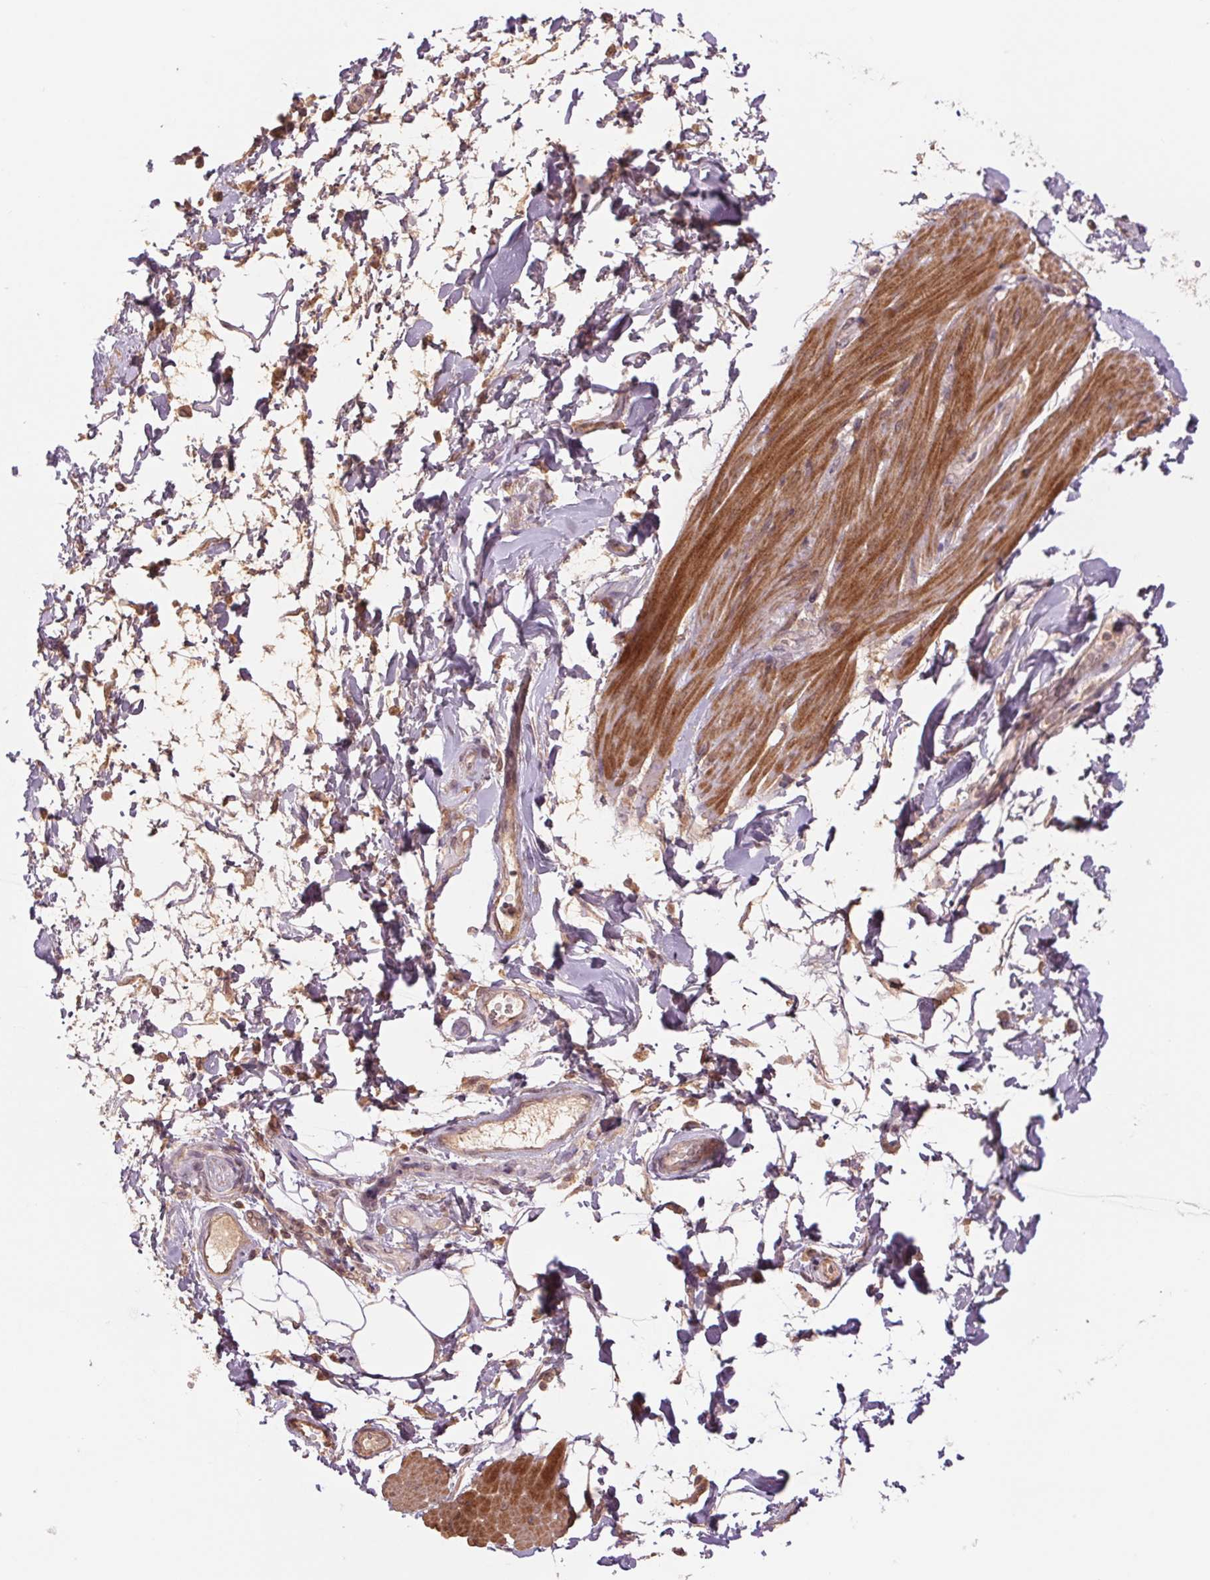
{"staining": {"intensity": "moderate", "quantity": "25%-75%", "location": "cytoplasmic/membranous"}, "tissue": "adipose tissue", "cell_type": "Adipocytes", "image_type": "normal", "snomed": [{"axis": "morphology", "description": "Normal tissue, NOS"}, {"axis": "topography", "description": "Urinary bladder"}, {"axis": "topography", "description": "Peripheral nerve tissue"}], "caption": "Protein staining by immunohistochemistry shows moderate cytoplasmic/membranous staining in approximately 25%-75% of adipocytes in normal adipose tissue. Using DAB (3,3'-diaminobenzidine) (brown) and hematoxylin (blue) stains, captured at high magnification using brightfield microscopy.", "gene": "PPIAL4A", "patient": {"sex": "female", "age": 60}}